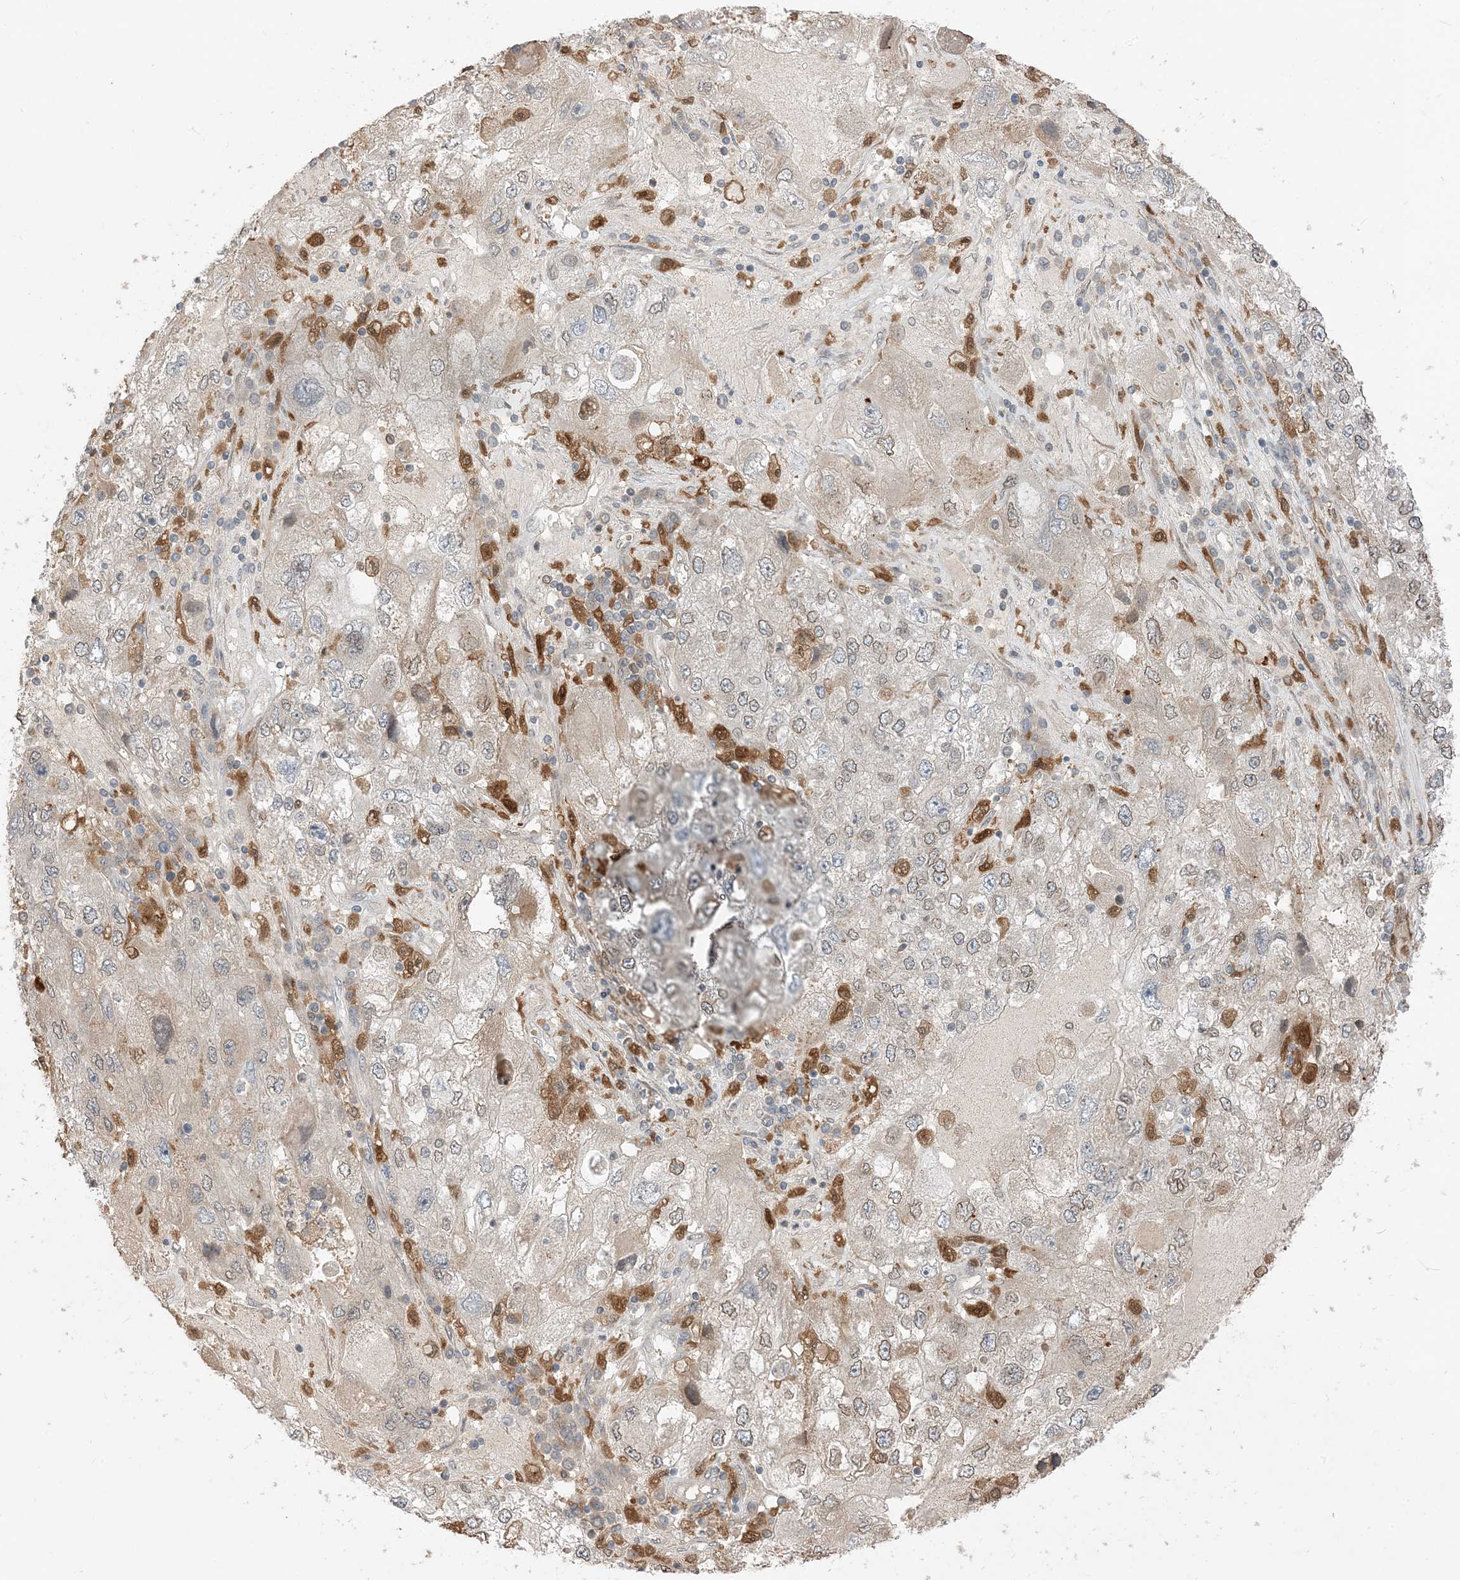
{"staining": {"intensity": "weak", "quantity": "25%-75%", "location": "cytoplasmic/membranous,nuclear"}, "tissue": "endometrial cancer", "cell_type": "Tumor cells", "image_type": "cancer", "snomed": [{"axis": "morphology", "description": "Adenocarcinoma, NOS"}, {"axis": "topography", "description": "Endometrium"}], "caption": "Endometrial adenocarcinoma stained with immunohistochemistry reveals weak cytoplasmic/membranous and nuclear staining in approximately 25%-75% of tumor cells.", "gene": "NAGK", "patient": {"sex": "female", "age": 49}}